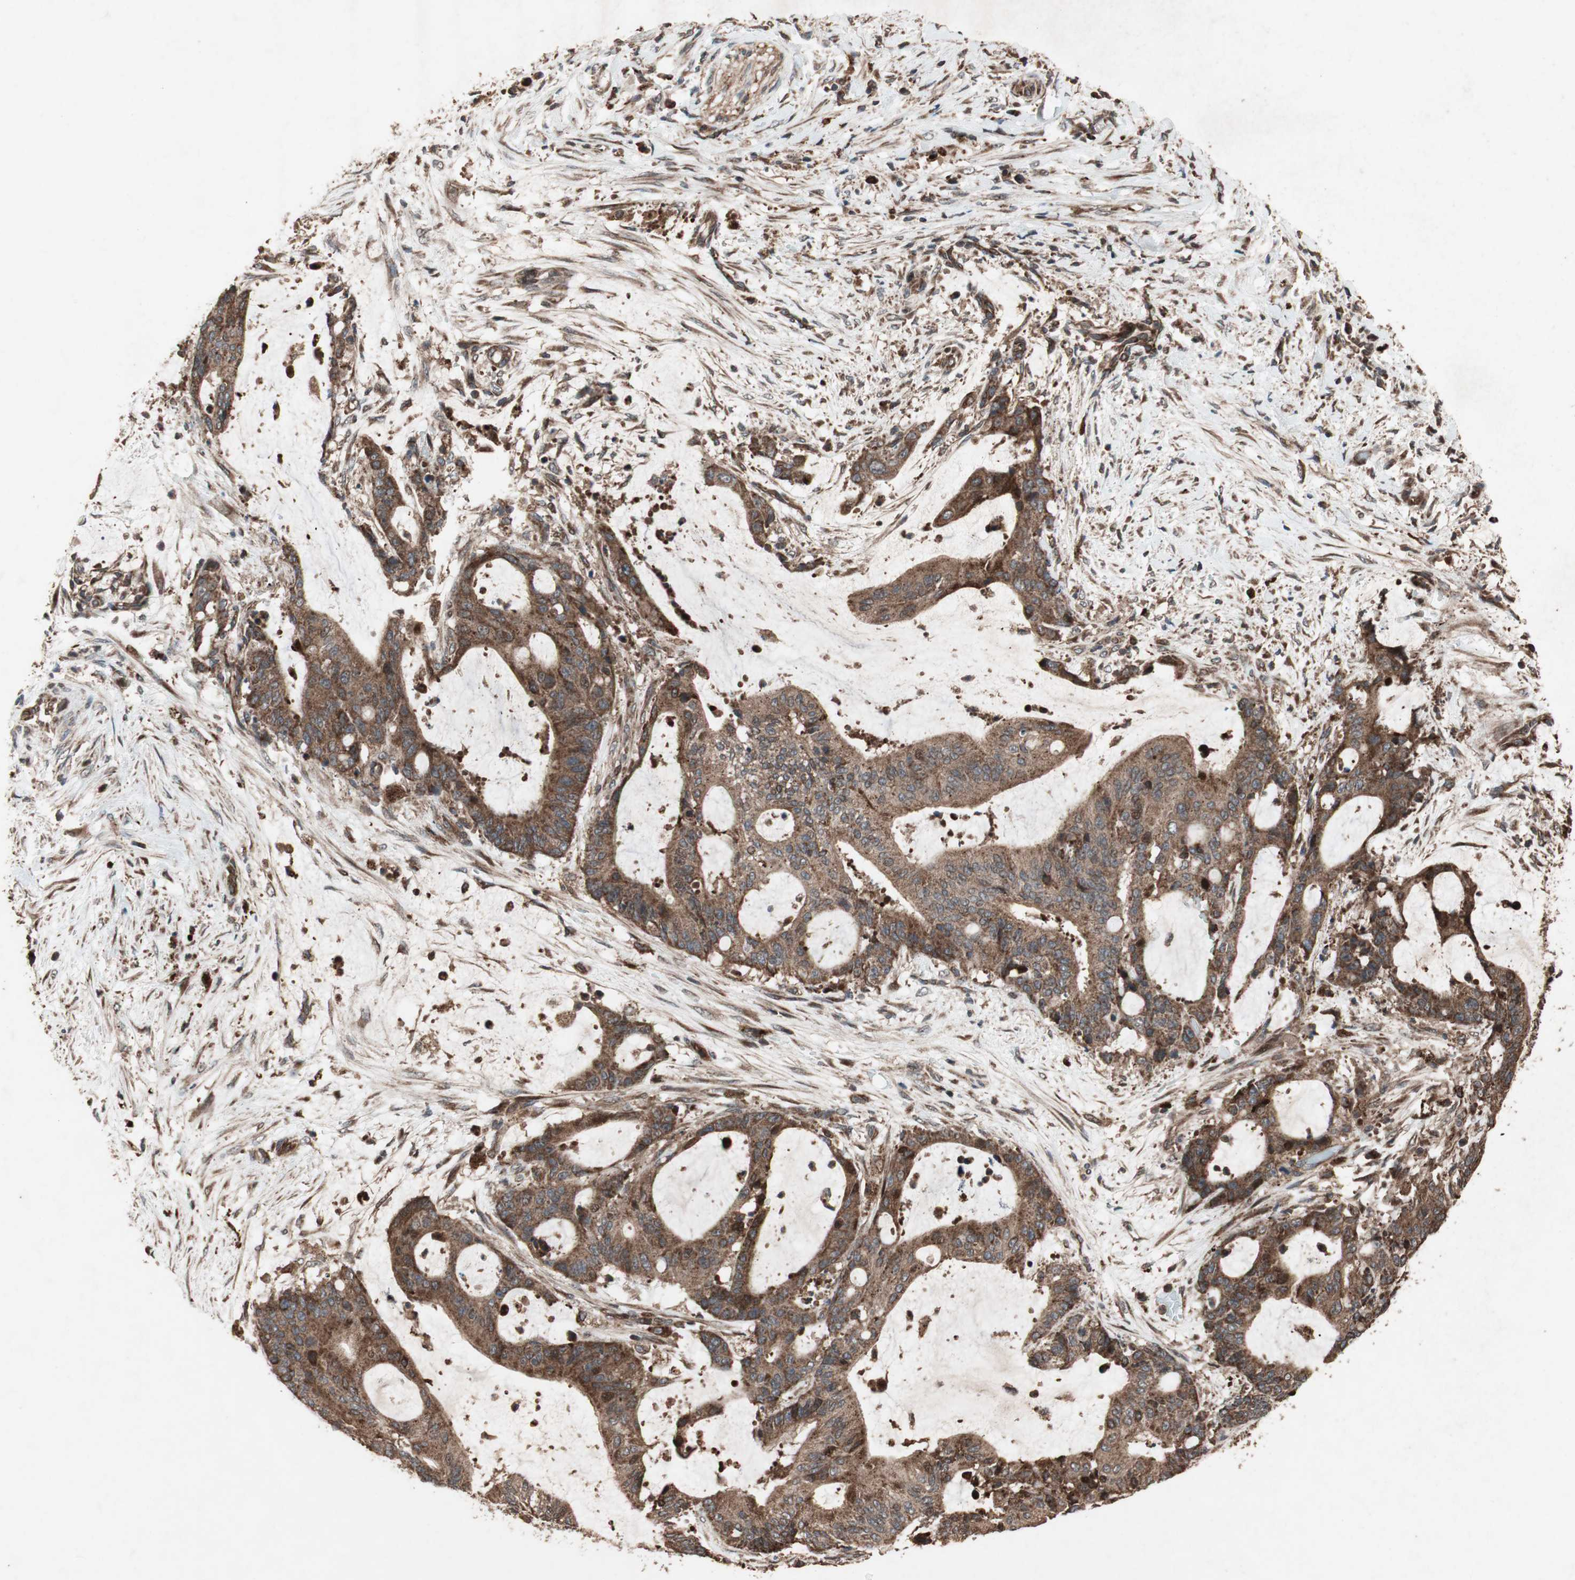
{"staining": {"intensity": "strong", "quantity": ">75%", "location": "cytoplasmic/membranous"}, "tissue": "liver cancer", "cell_type": "Tumor cells", "image_type": "cancer", "snomed": [{"axis": "morphology", "description": "Cholangiocarcinoma"}, {"axis": "topography", "description": "Liver"}], "caption": "Human liver cholangiocarcinoma stained with a brown dye reveals strong cytoplasmic/membranous positive staining in approximately >75% of tumor cells.", "gene": "RAB1A", "patient": {"sex": "female", "age": 73}}